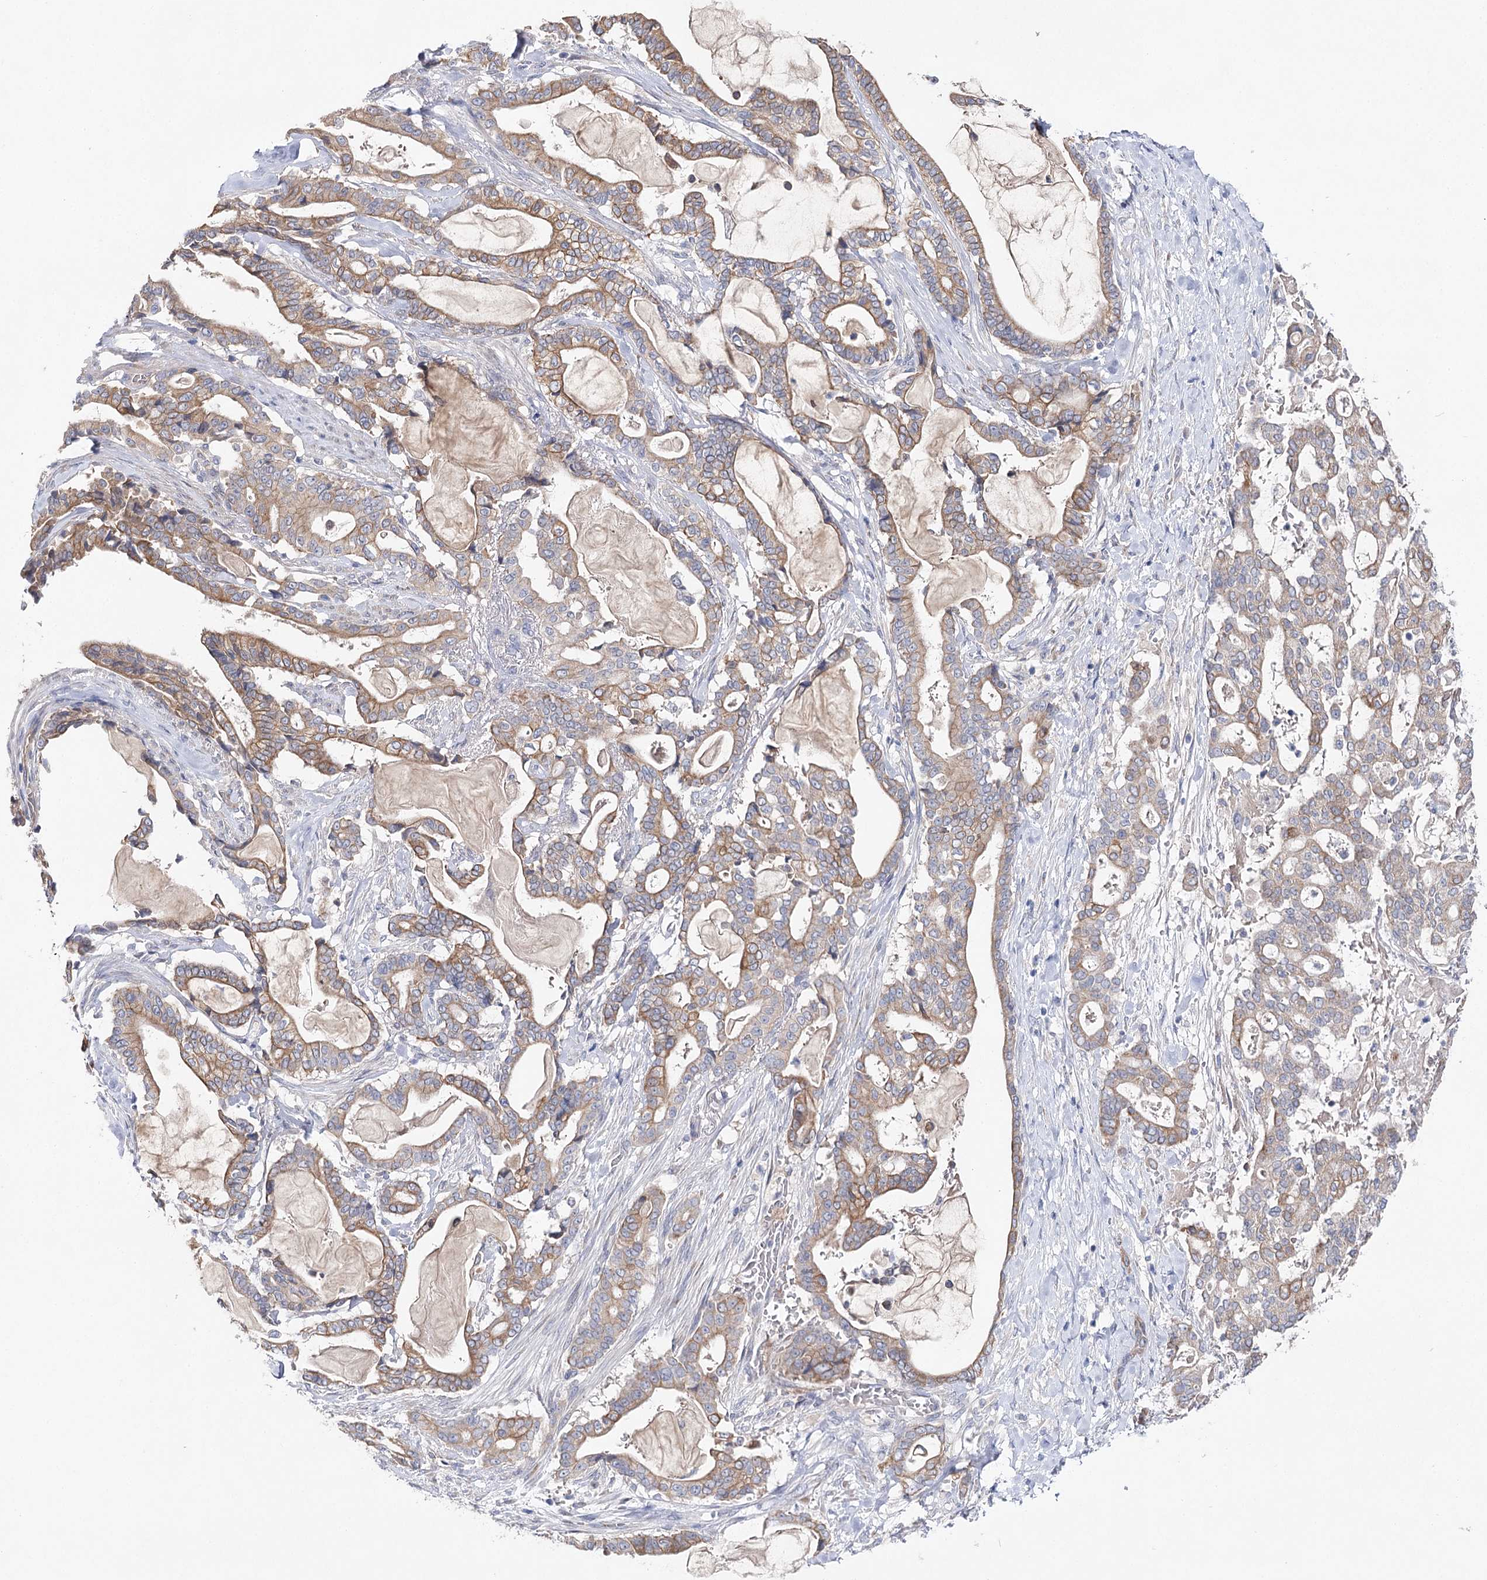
{"staining": {"intensity": "moderate", "quantity": ">75%", "location": "cytoplasmic/membranous"}, "tissue": "pancreatic cancer", "cell_type": "Tumor cells", "image_type": "cancer", "snomed": [{"axis": "morphology", "description": "Adenocarcinoma, NOS"}, {"axis": "topography", "description": "Pancreas"}], "caption": "Immunohistochemistry (IHC) histopathology image of human pancreatic cancer (adenocarcinoma) stained for a protein (brown), which displays medium levels of moderate cytoplasmic/membranous positivity in approximately >75% of tumor cells.", "gene": "LRRC14B", "patient": {"sex": "male", "age": 63}}